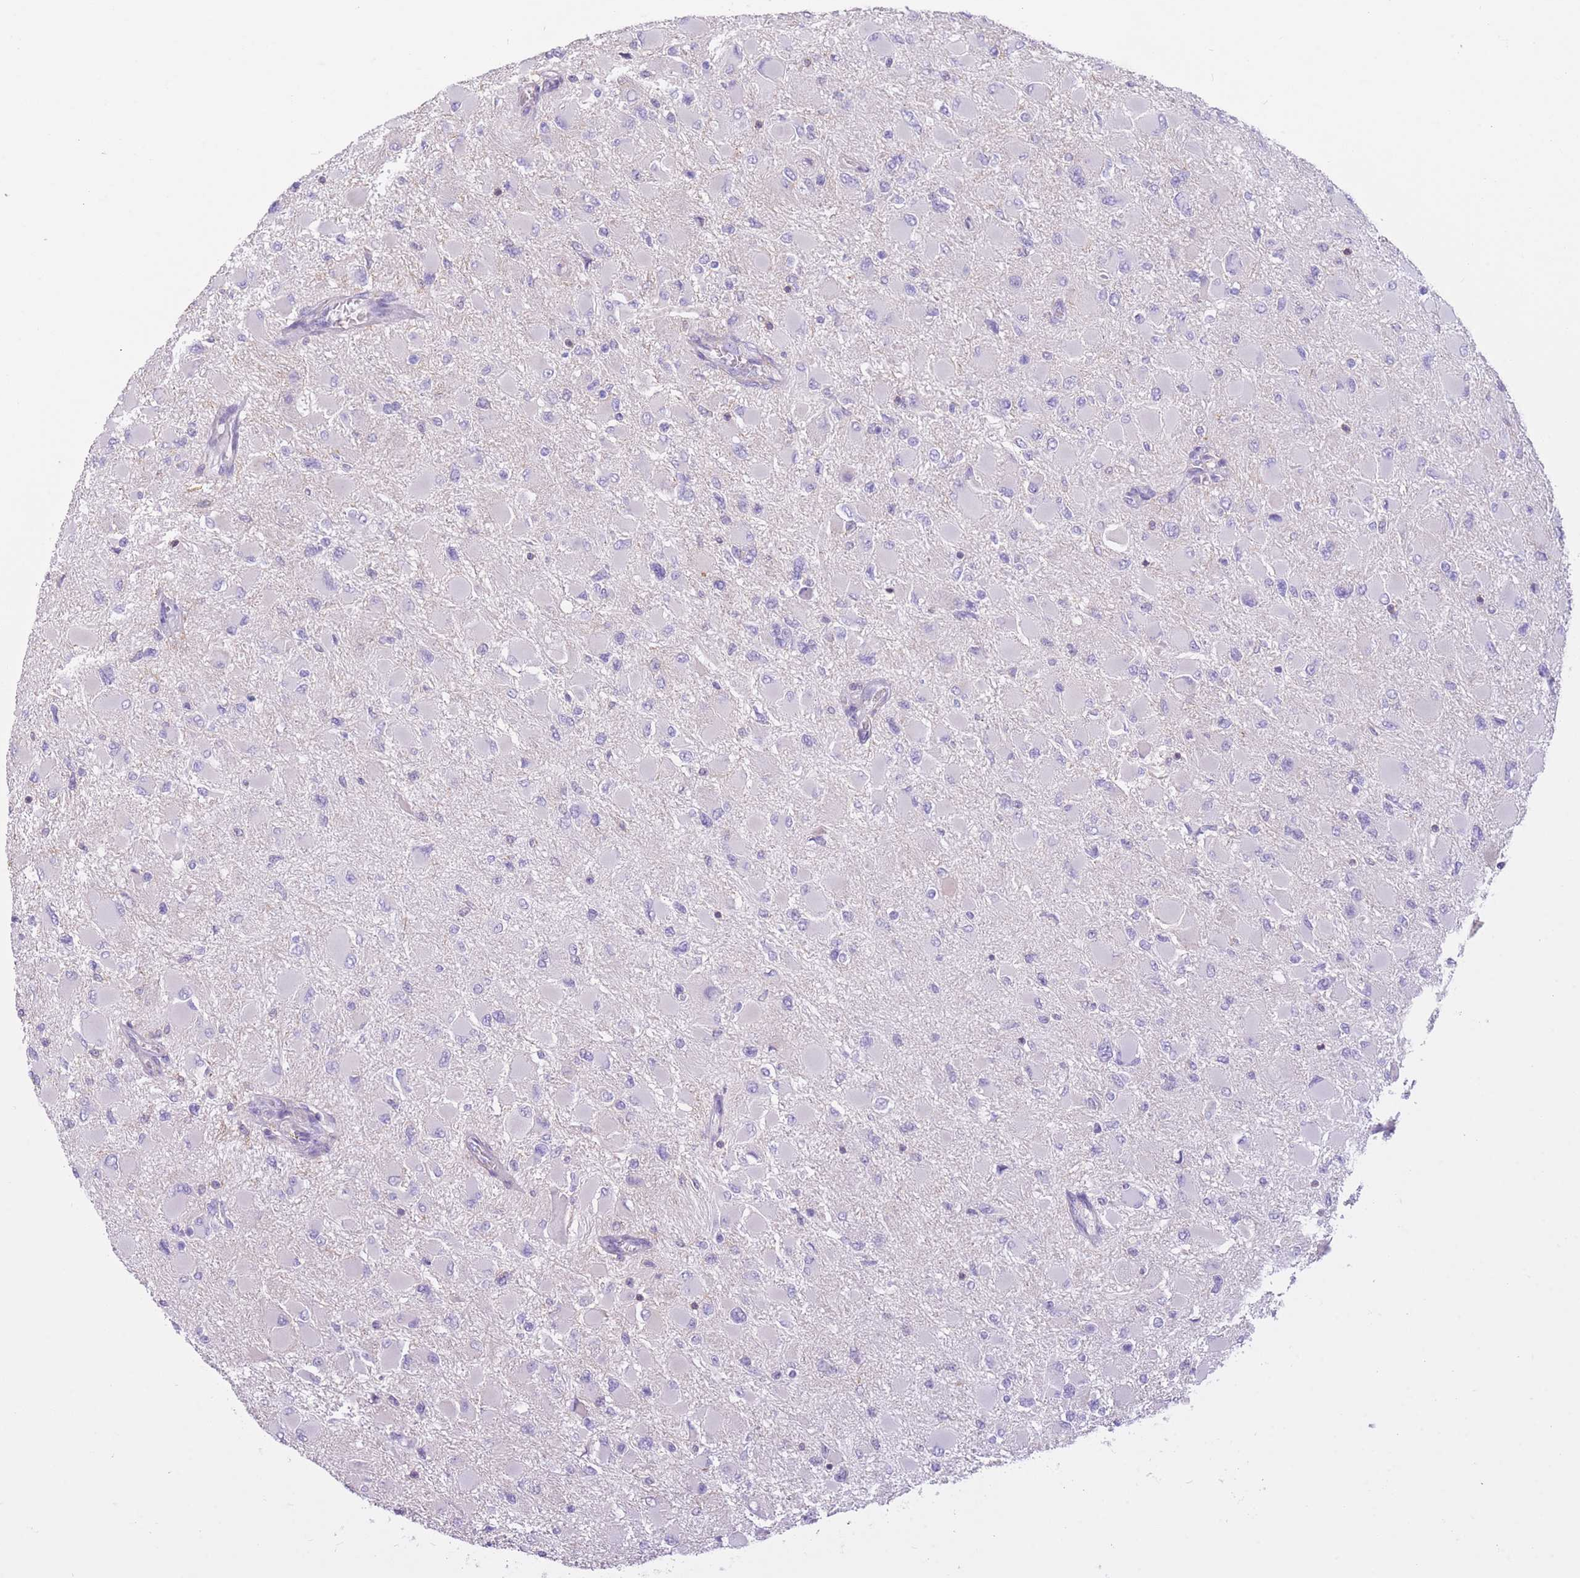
{"staining": {"intensity": "negative", "quantity": "none", "location": "none"}, "tissue": "glioma", "cell_type": "Tumor cells", "image_type": "cancer", "snomed": [{"axis": "morphology", "description": "Glioma, malignant, High grade"}, {"axis": "topography", "description": "Cerebral cortex"}], "caption": "Tumor cells show no significant expression in malignant glioma (high-grade).", "gene": "PDHA1", "patient": {"sex": "female", "age": 36}}